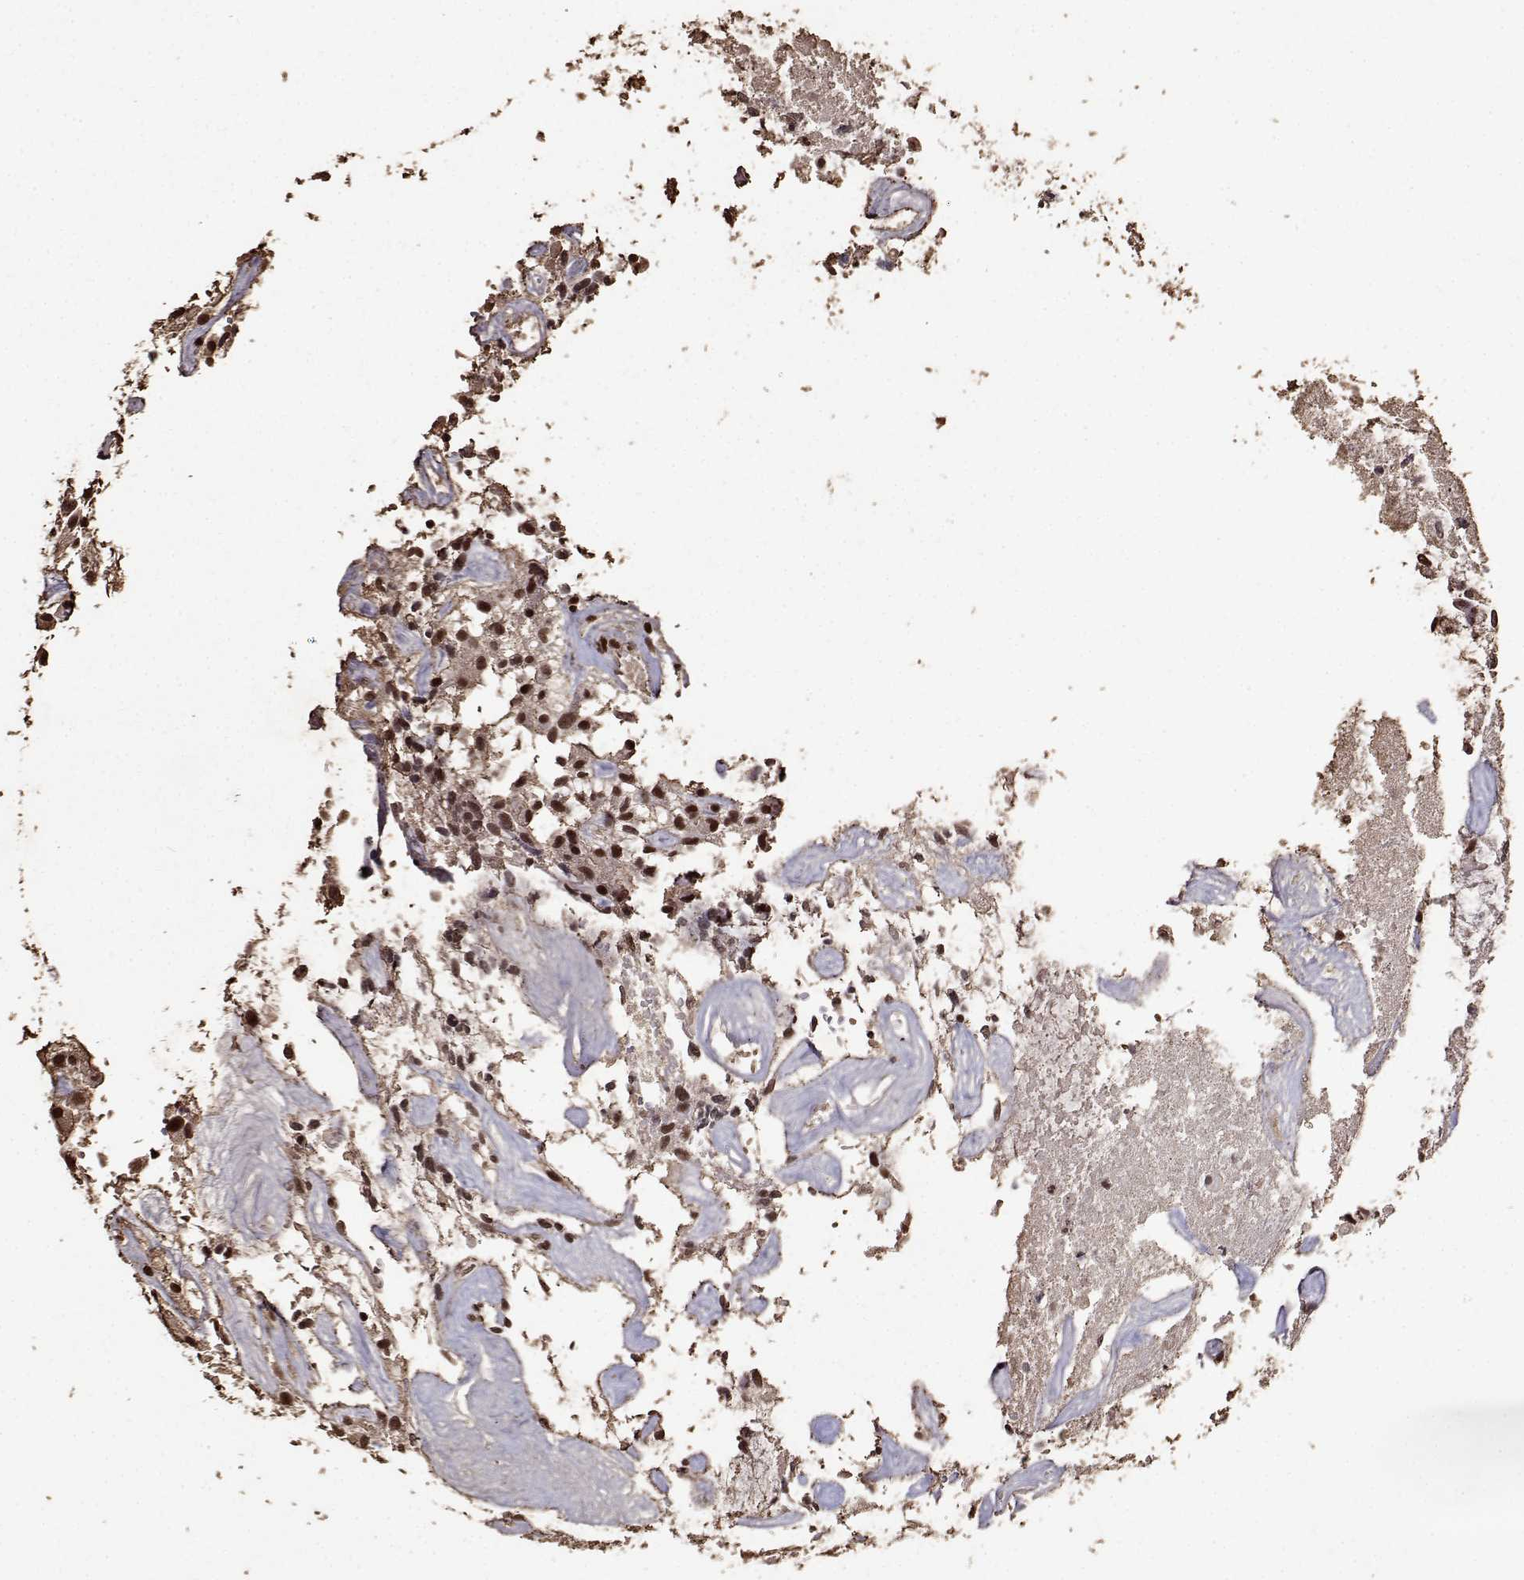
{"staining": {"intensity": "strong", "quantity": ">75%", "location": "nuclear"}, "tissue": "glioma", "cell_type": "Tumor cells", "image_type": "cancer", "snomed": [{"axis": "morphology", "description": "Glioma, malignant, High grade"}, {"axis": "topography", "description": "Brain"}], "caption": "IHC image of neoplastic tissue: malignant glioma (high-grade) stained using immunohistochemistry demonstrates high levels of strong protein expression localized specifically in the nuclear of tumor cells, appearing as a nuclear brown color.", "gene": "TOE1", "patient": {"sex": "male", "age": 75}}